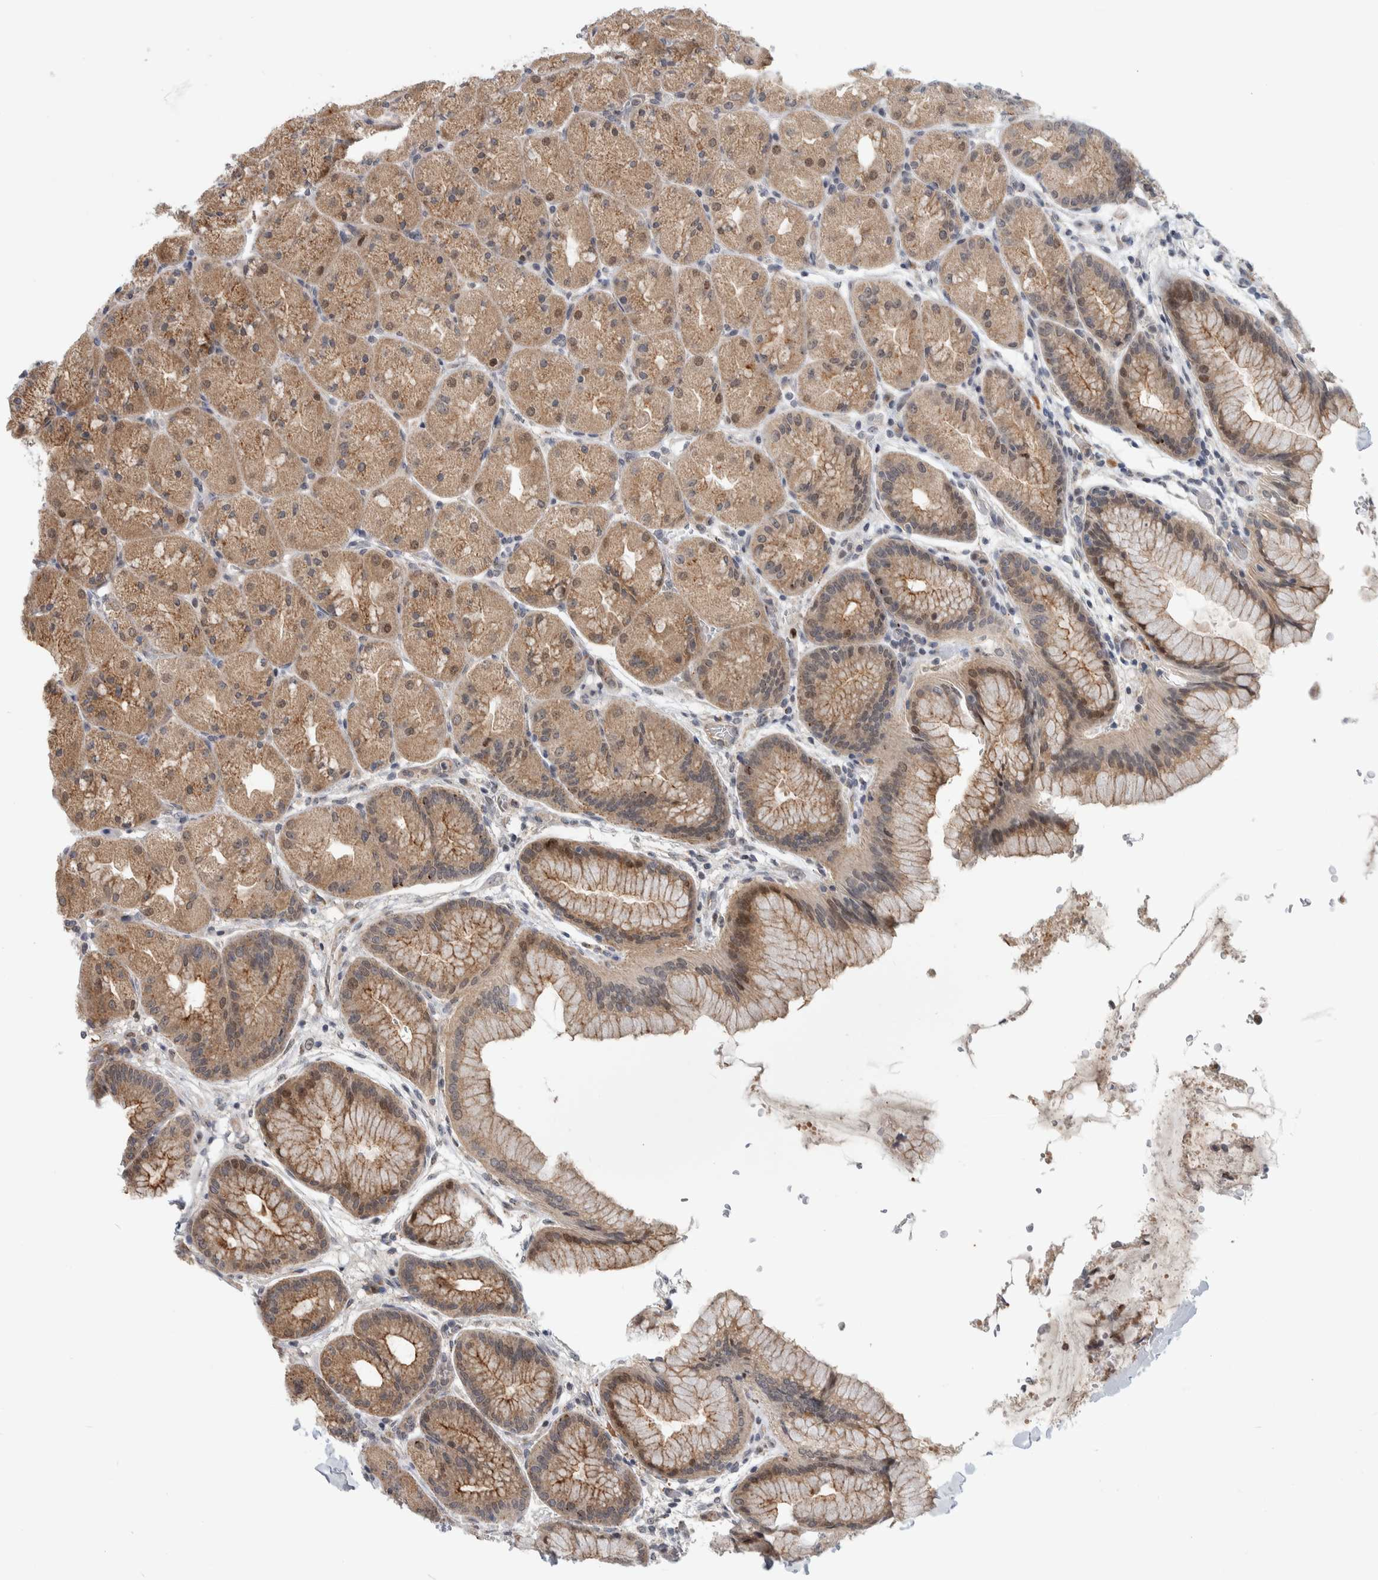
{"staining": {"intensity": "moderate", "quantity": ">75%", "location": "cytoplasmic/membranous,nuclear"}, "tissue": "stomach", "cell_type": "Glandular cells", "image_type": "normal", "snomed": [{"axis": "morphology", "description": "Normal tissue, NOS"}, {"axis": "topography", "description": "Stomach, upper"}, {"axis": "topography", "description": "Stomach"}], "caption": "Protein positivity by immunohistochemistry demonstrates moderate cytoplasmic/membranous,nuclear staining in about >75% of glandular cells in unremarkable stomach. (brown staining indicates protein expression, while blue staining denotes nuclei).", "gene": "MSL1", "patient": {"sex": "male", "age": 48}}